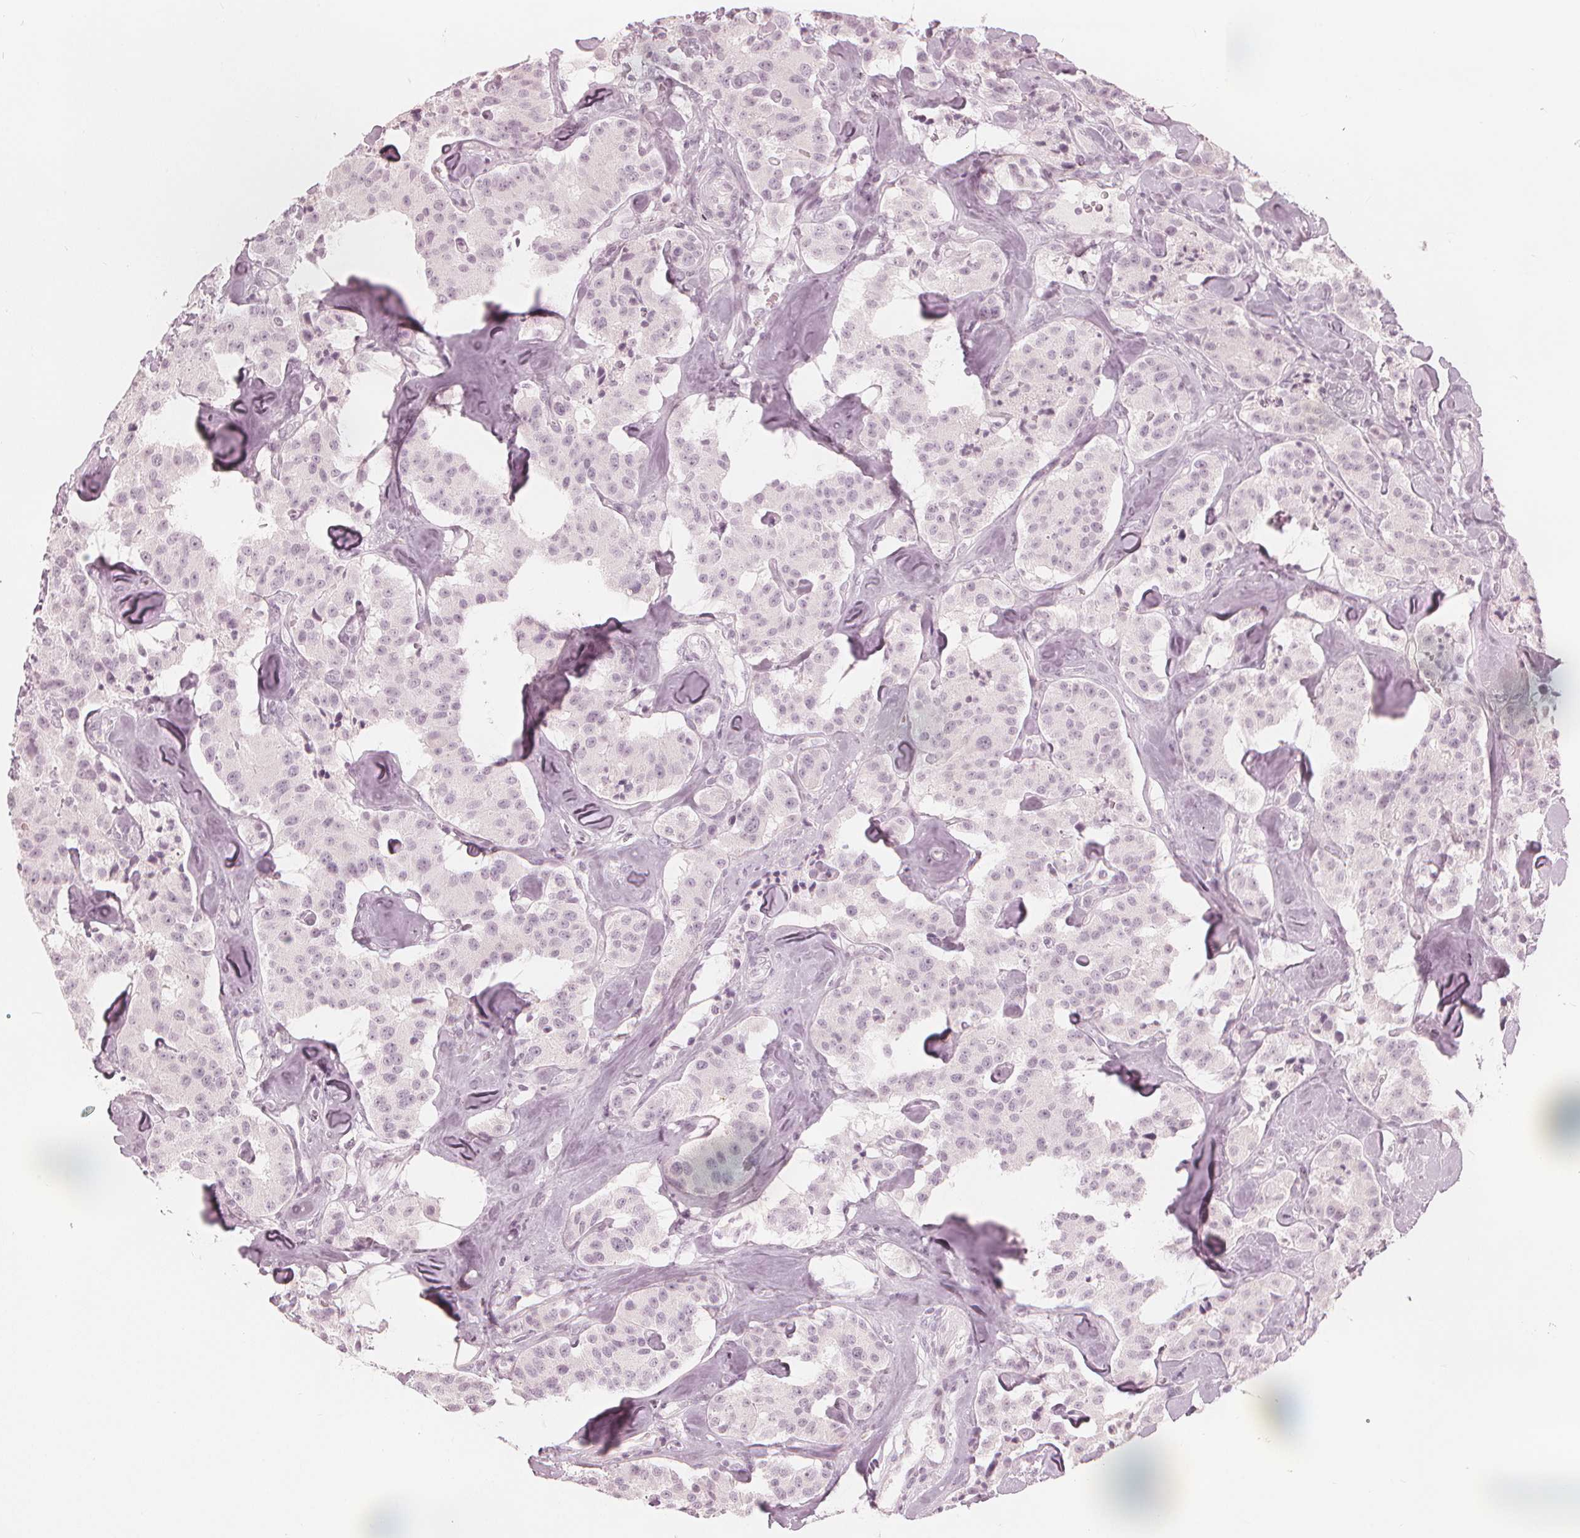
{"staining": {"intensity": "negative", "quantity": "none", "location": "none"}, "tissue": "carcinoid", "cell_type": "Tumor cells", "image_type": "cancer", "snomed": [{"axis": "morphology", "description": "Carcinoid, malignant, NOS"}, {"axis": "topography", "description": "Pancreas"}], "caption": "Immunohistochemical staining of malignant carcinoid reveals no significant staining in tumor cells.", "gene": "PAEP", "patient": {"sex": "male", "age": 41}}